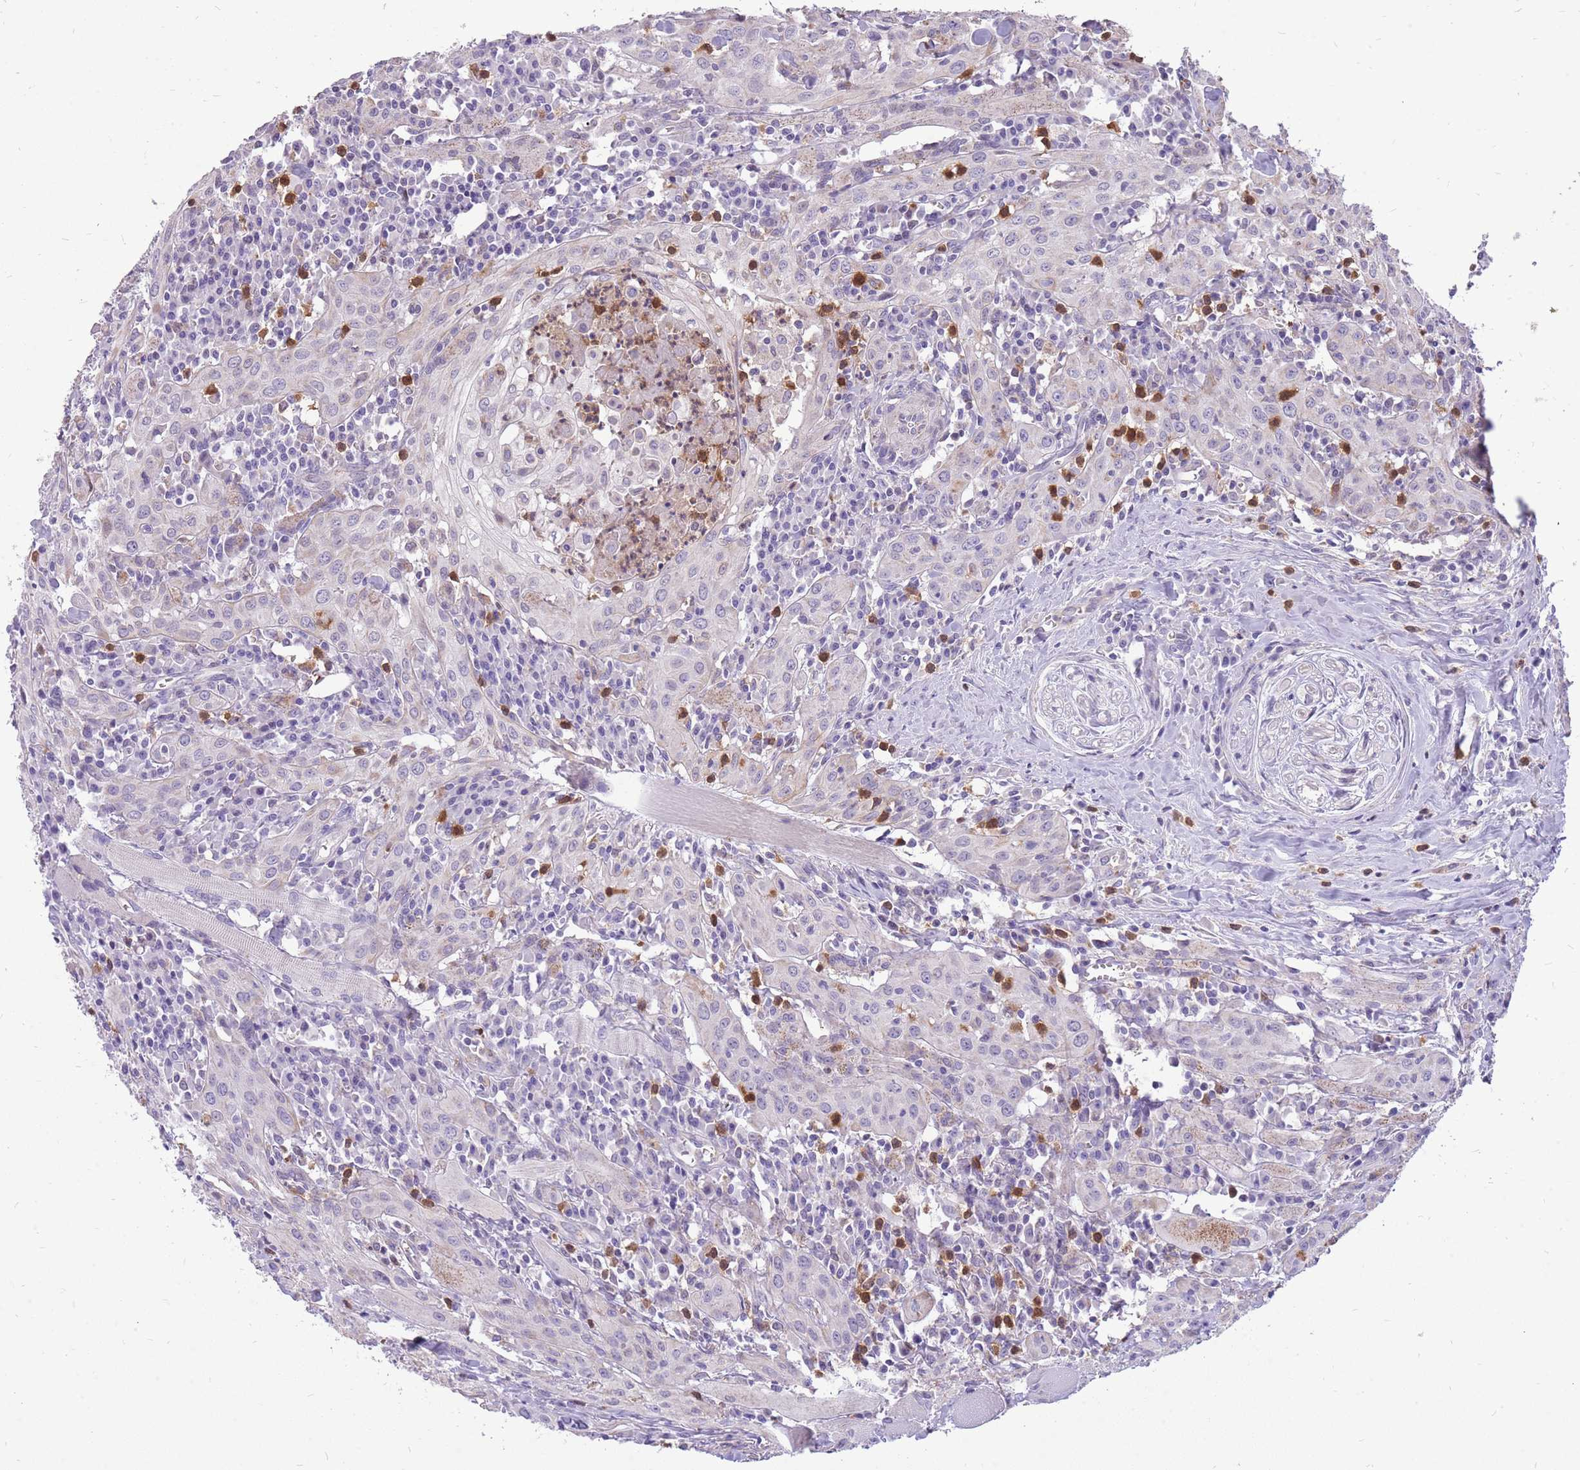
{"staining": {"intensity": "negative", "quantity": "none", "location": "none"}, "tissue": "head and neck cancer", "cell_type": "Tumor cells", "image_type": "cancer", "snomed": [{"axis": "morphology", "description": "Squamous cell carcinoma, NOS"}, {"axis": "topography", "description": "Oral tissue"}, {"axis": "topography", "description": "Head-Neck"}], "caption": "IHC micrograph of head and neck cancer stained for a protein (brown), which demonstrates no staining in tumor cells. The staining is performed using DAB (3,3'-diaminobenzidine) brown chromogen with nuclei counter-stained in using hematoxylin.", "gene": "PCNX1", "patient": {"sex": "female", "age": 70}}